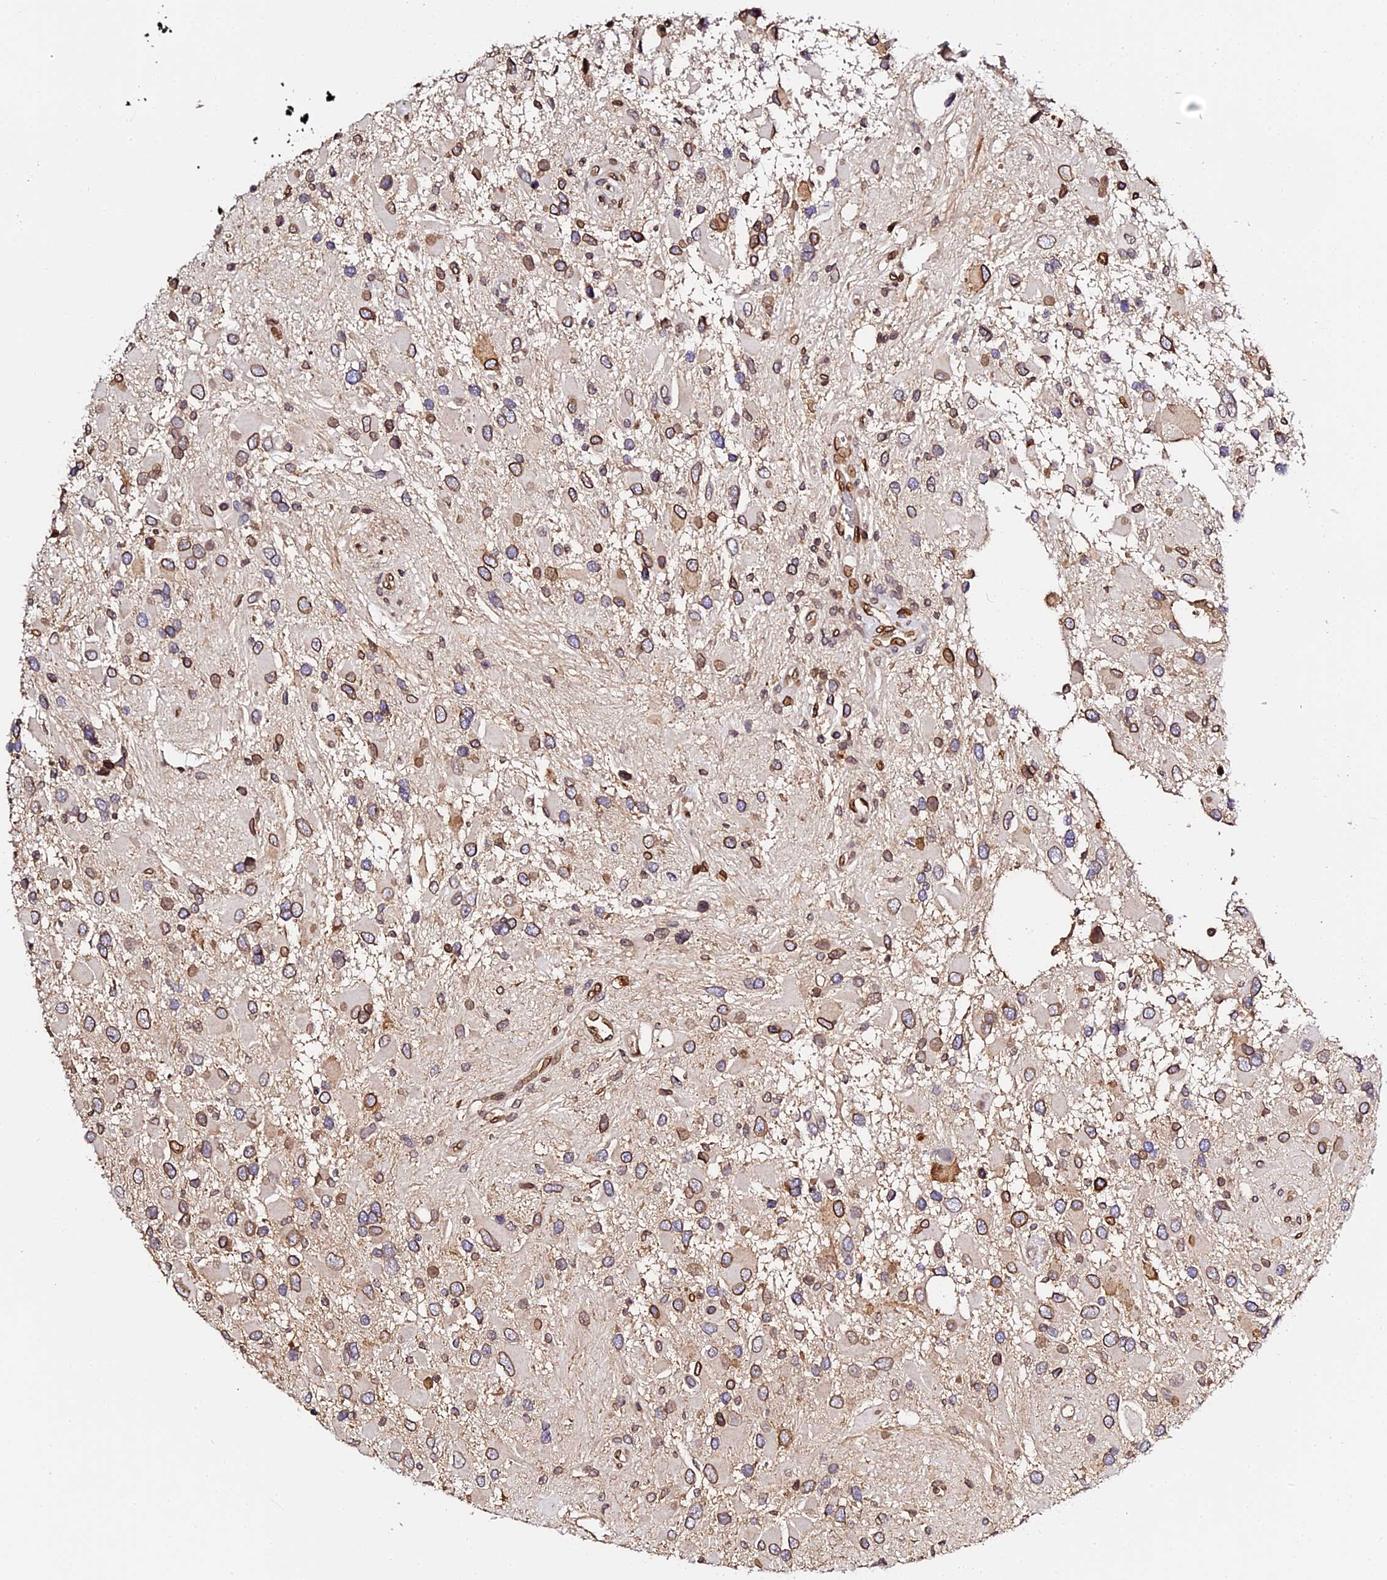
{"staining": {"intensity": "moderate", "quantity": "25%-75%", "location": "cytoplasmic/membranous,nuclear"}, "tissue": "glioma", "cell_type": "Tumor cells", "image_type": "cancer", "snomed": [{"axis": "morphology", "description": "Glioma, malignant, High grade"}, {"axis": "topography", "description": "Brain"}], "caption": "A micrograph showing moderate cytoplasmic/membranous and nuclear positivity in about 25%-75% of tumor cells in glioma, as visualized by brown immunohistochemical staining.", "gene": "ANAPC5", "patient": {"sex": "male", "age": 53}}